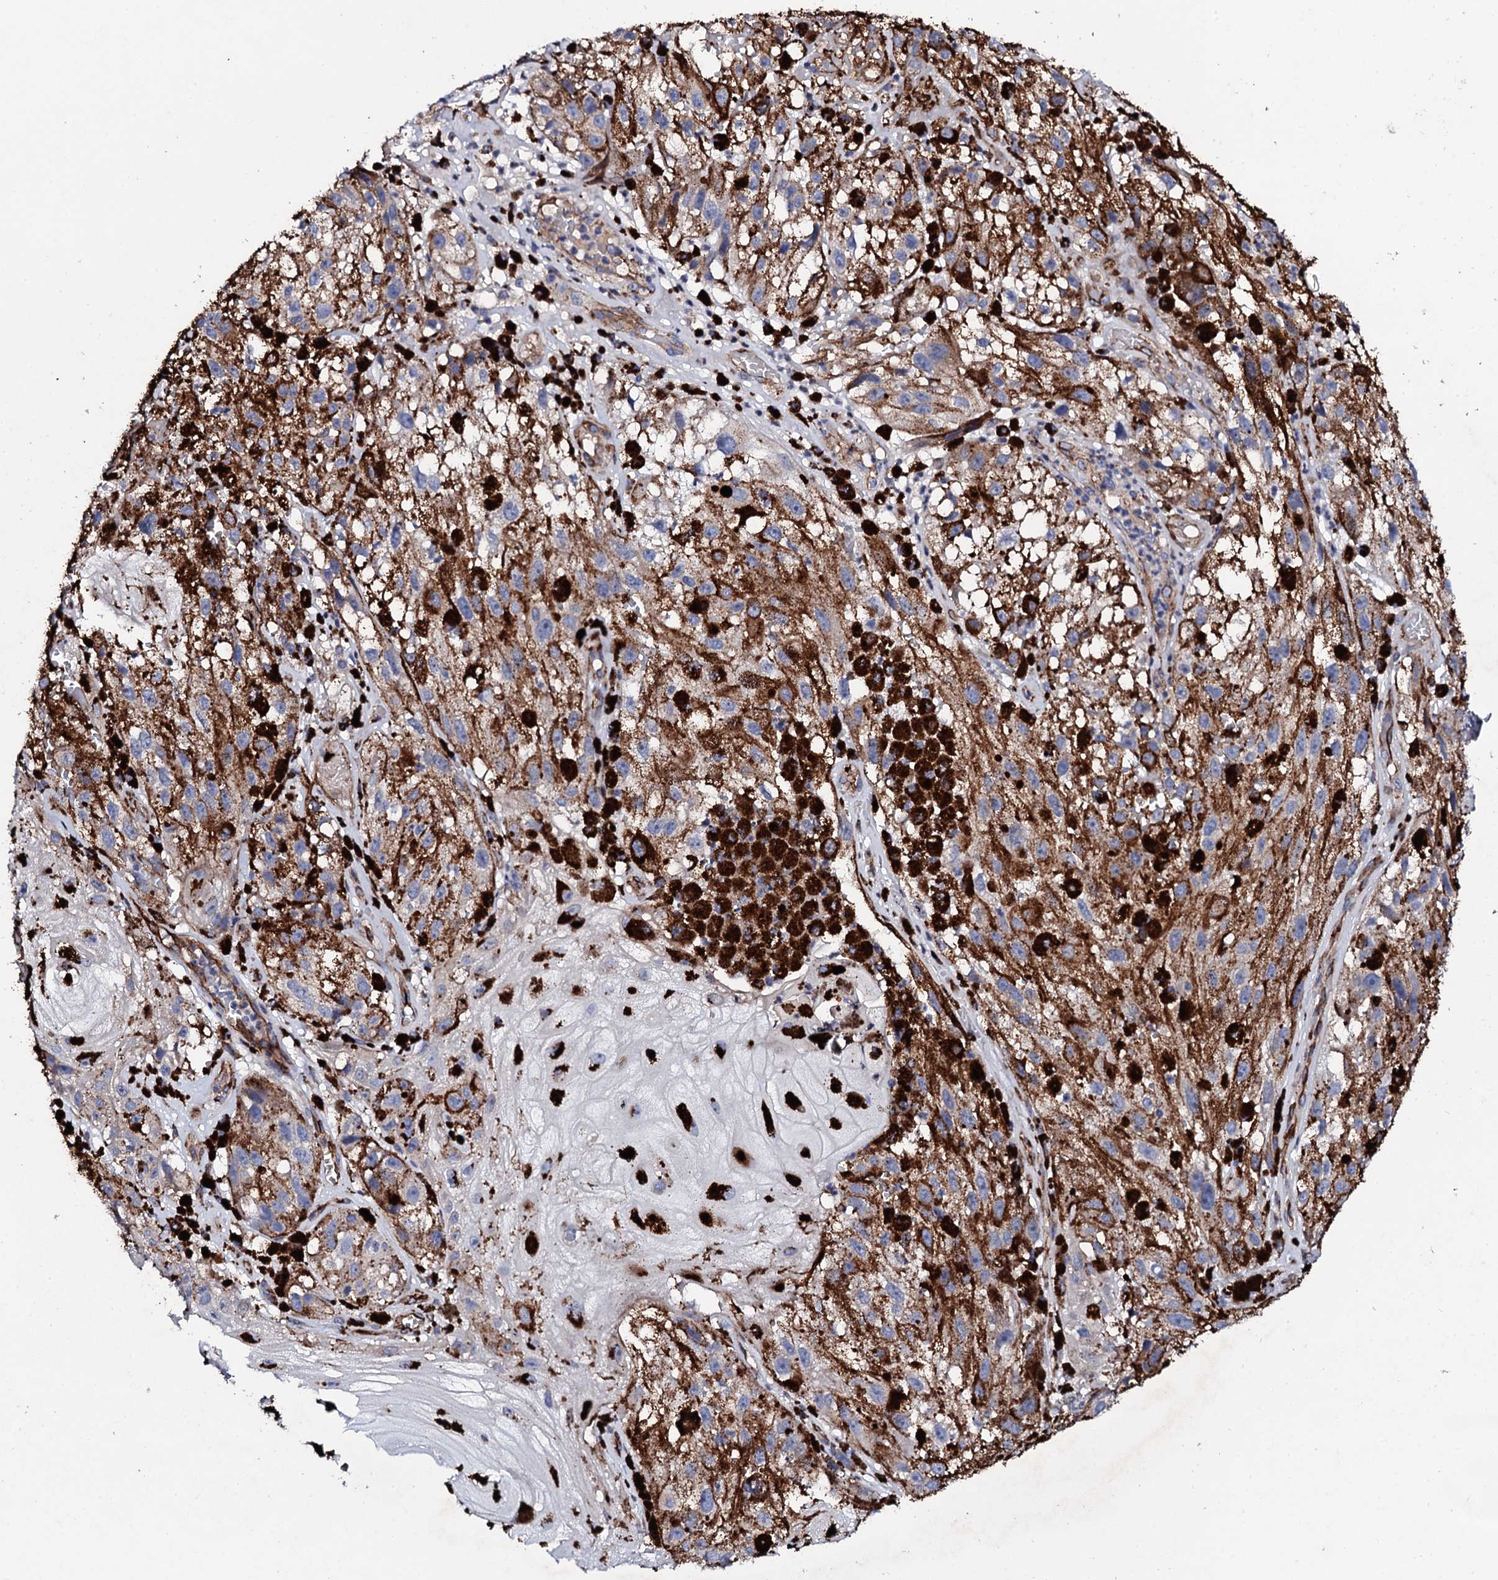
{"staining": {"intensity": "negative", "quantity": "none", "location": "none"}, "tissue": "melanoma", "cell_type": "Tumor cells", "image_type": "cancer", "snomed": [{"axis": "morphology", "description": "Malignant melanoma, NOS"}, {"axis": "topography", "description": "Skin"}], "caption": "Immunohistochemistry image of neoplastic tissue: human melanoma stained with DAB (3,3'-diaminobenzidine) displays no significant protein staining in tumor cells.", "gene": "DBX1", "patient": {"sex": "male", "age": 88}}